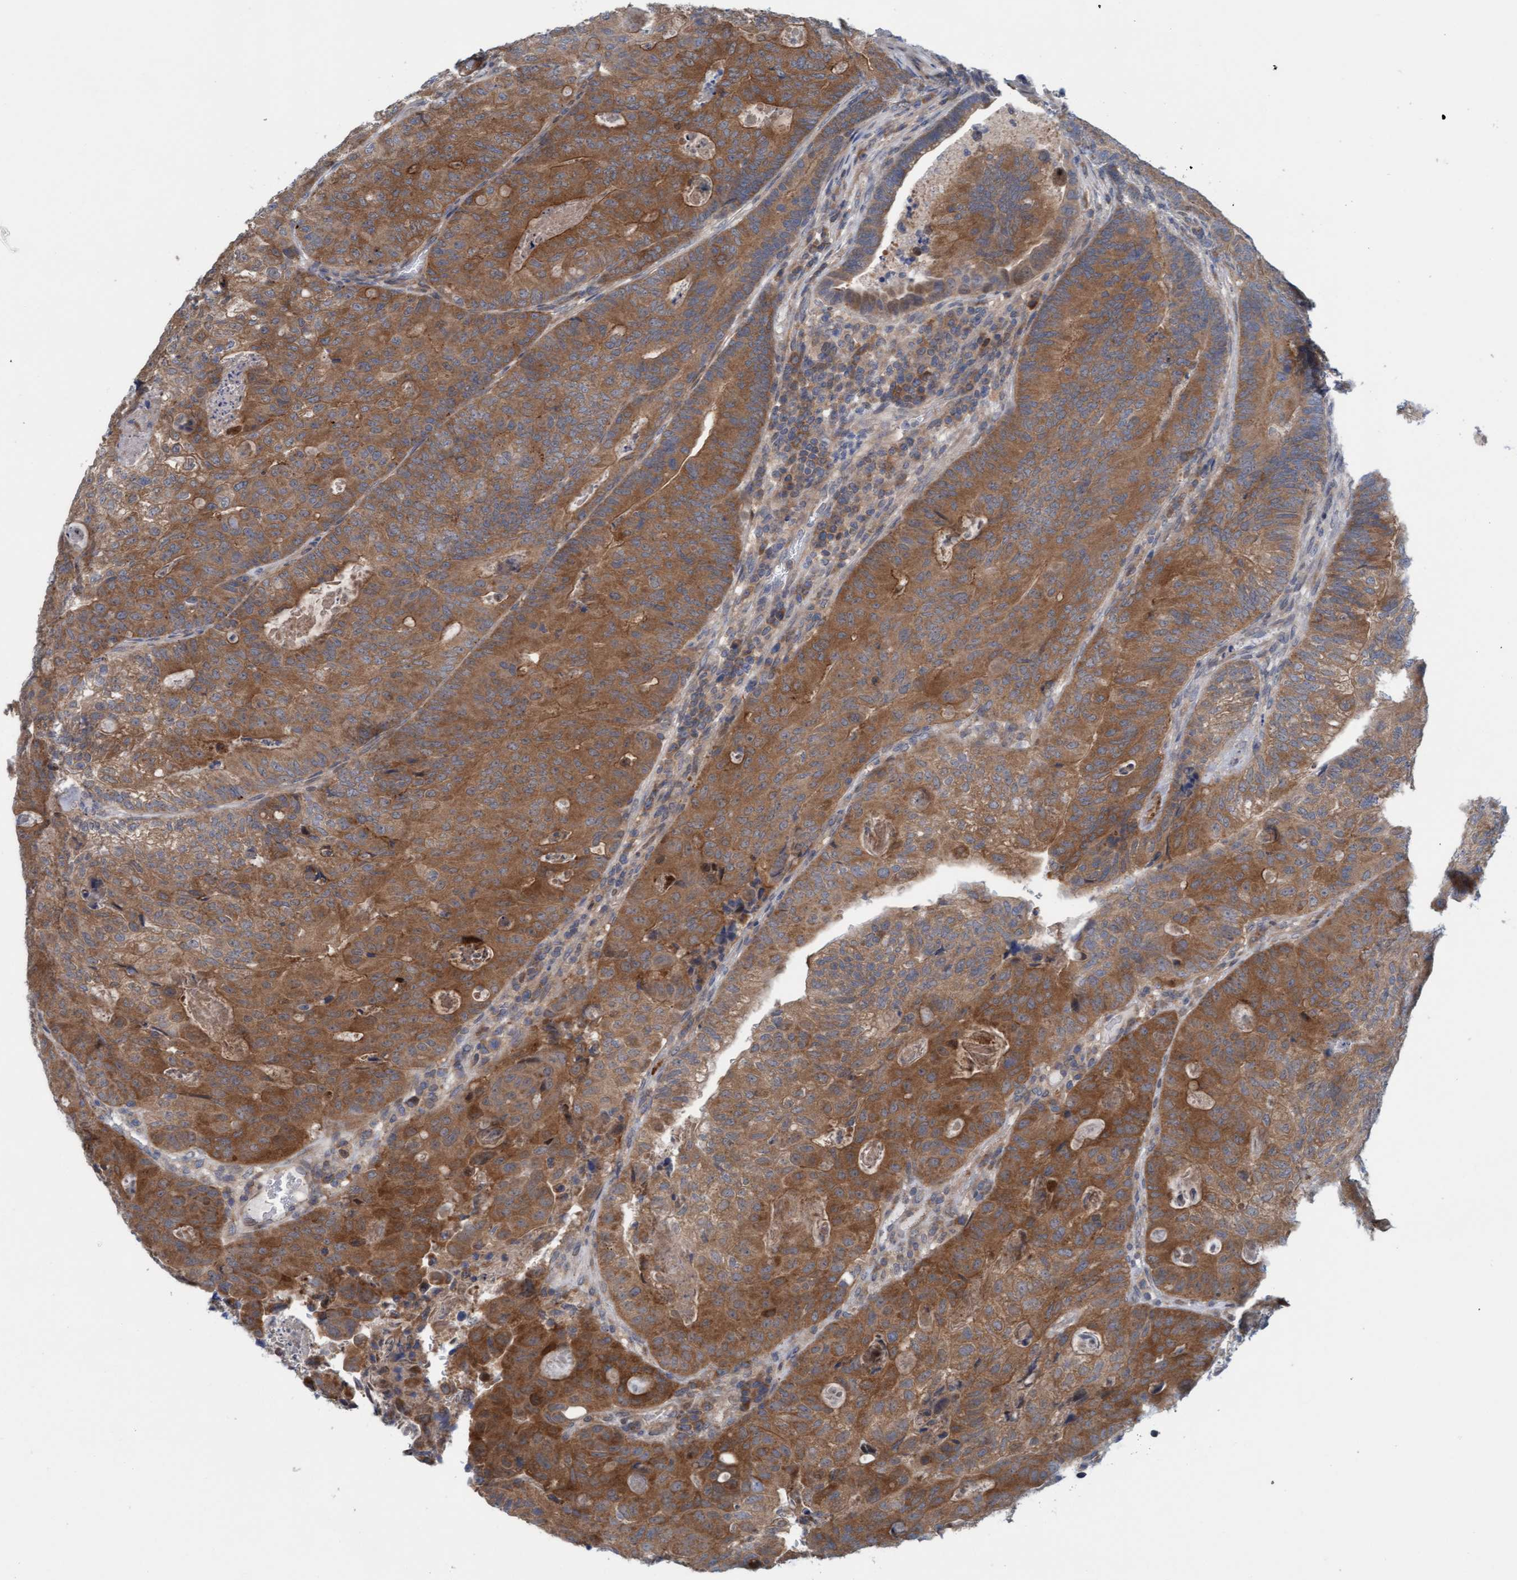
{"staining": {"intensity": "moderate", "quantity": ">75%", "location": "cytoplasmic/membranous"}, "tissue": "colorectal cancer", "cell_type": "Tumor cells", "image_type": "cancer", "snomed": [{"axis": "morphology", "description": "Adenocarcinoma, NOS"}, {"axis": "topography", "description": "Colon"}], "caption": "A medium amount of moderate cytoplasmic/membranous expression is appreciated in approximately >75% of tumor cells in adenocarcinoma (colorectal) tissue. (DAB = brown stain, brightfield microscopy at high magnification).", "gene": "KLHL25", "patient": {"sex": "female", "age": 67}}